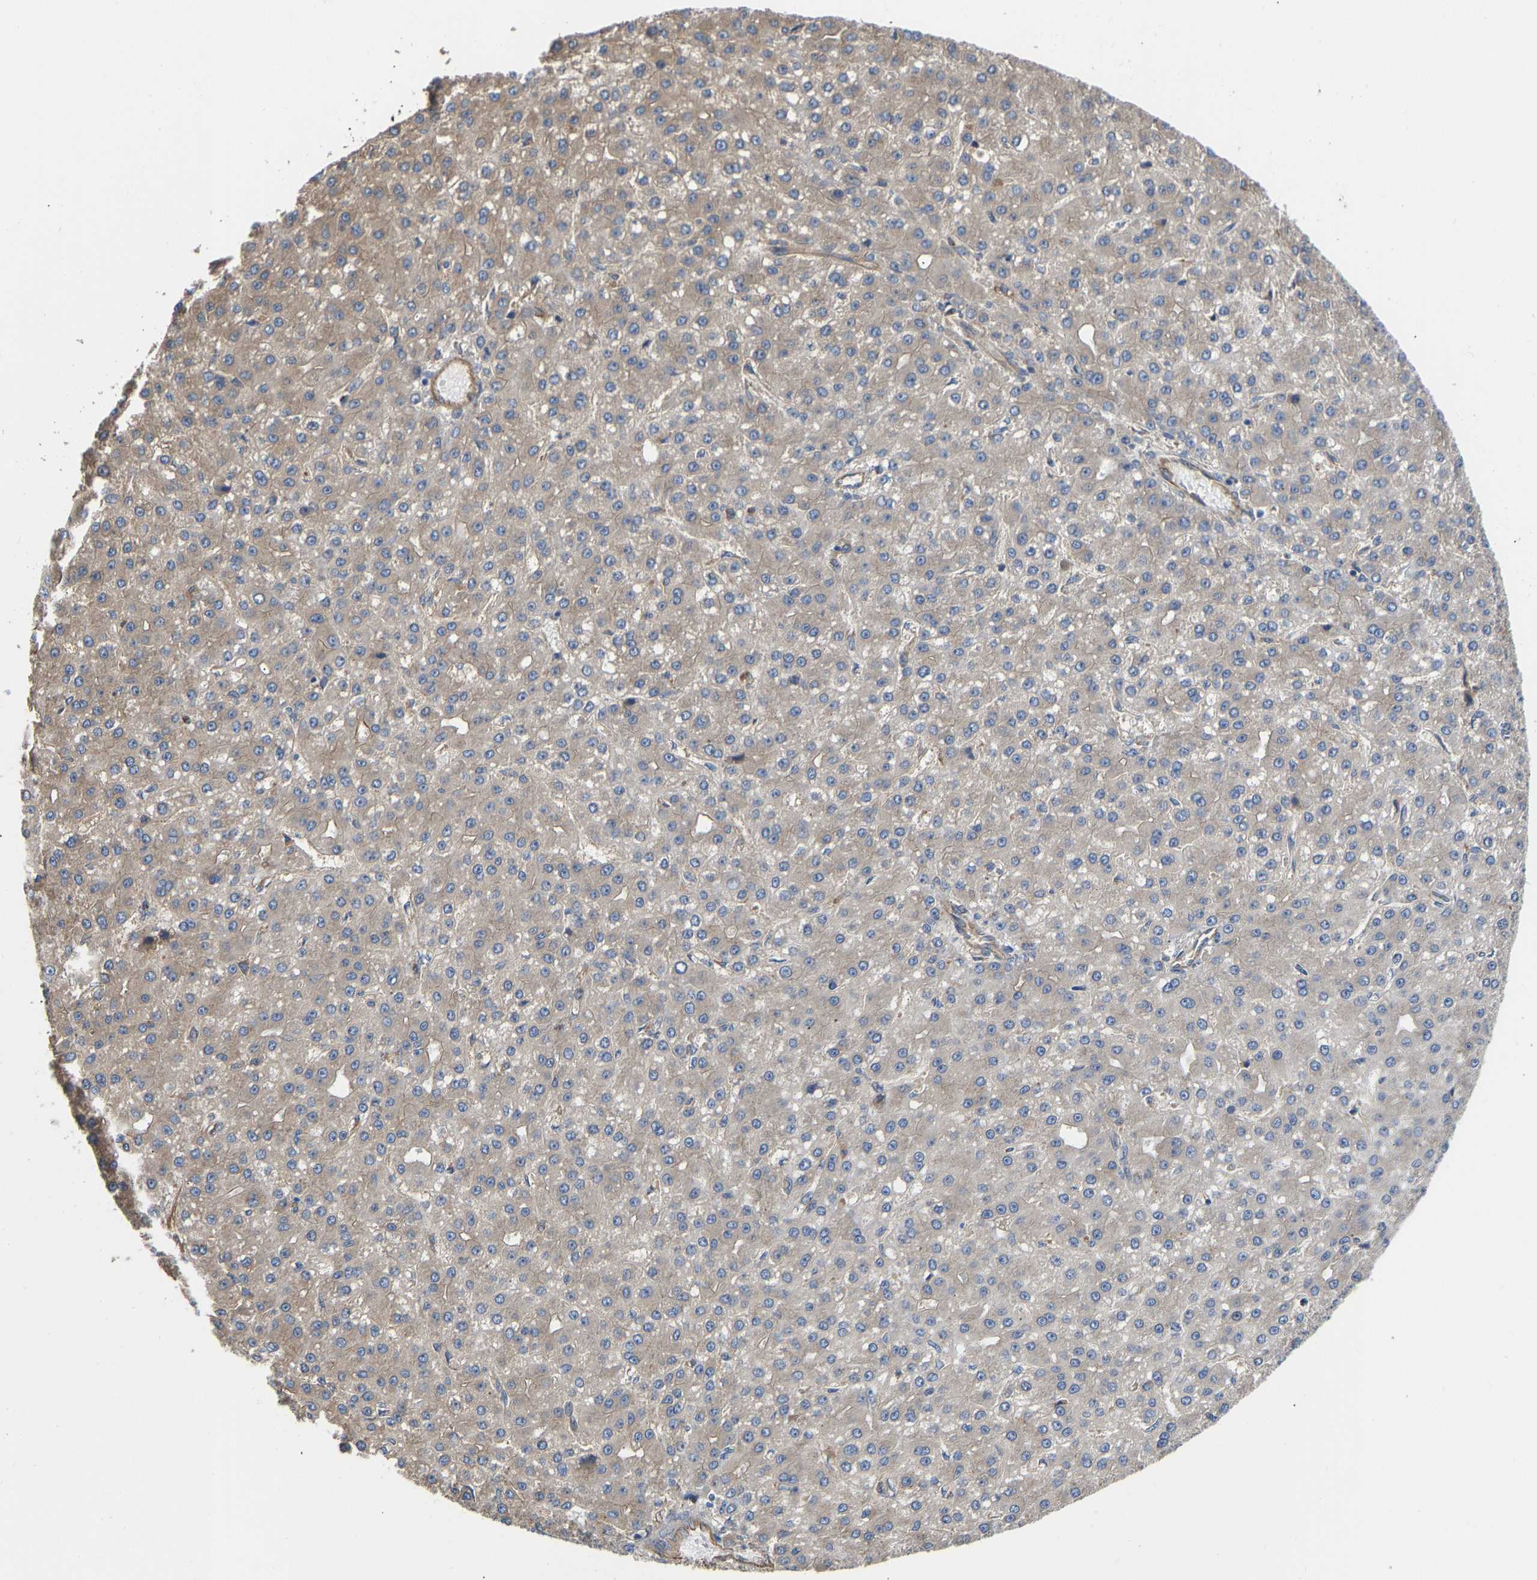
{"staining": {"intensity": "weak", "quantity": "<25%", "location": "cytoplasmic/membranous"}, "tissue": "liver cancer", "cell_type": "Tumor cells", "image_type": "cancer", "snomed": [{"axis": "morphology", "description": "Carcinoma, Hepatocellular, NOS"}, {"axis": "topography", "description": "Liver"}], "caption": "The photomicrograph displays no staining of tumor cells in liver cancer (hepatocellular carcinoma).", "gene": "FLNB", "patient": {"sex": "male", "age": 67}}